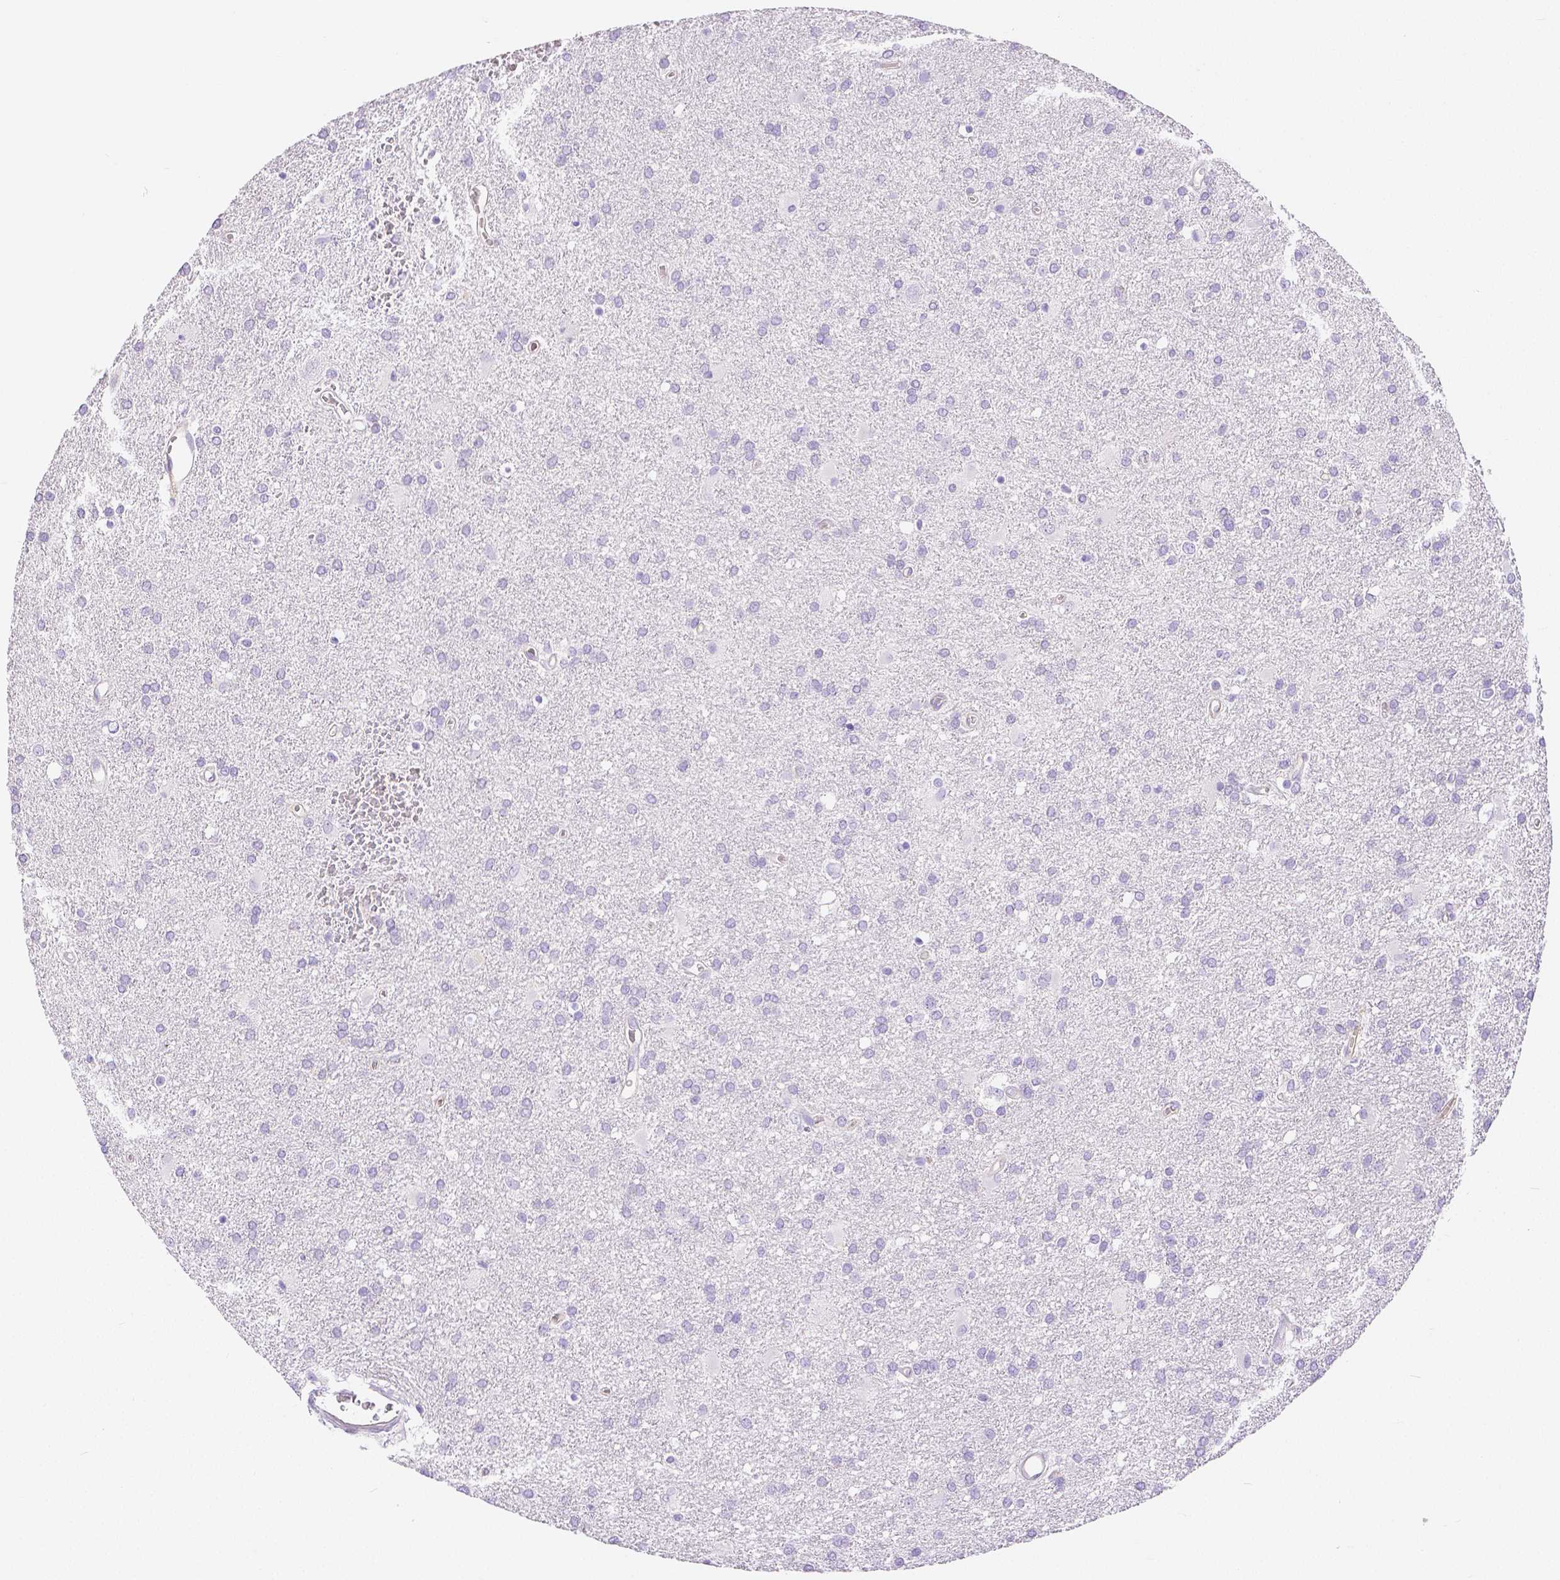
{"staining": {"intensity": "negative", "quantity": "none", "location": "none"}, "tissue": "glioma", "cell_type": "Tumor cells", "image_type": "cancer", "snomed": [{"axis": "morphology", "description": "Glioma, malignant, Low grade"}, {"axis": "topography", "description": "Brain"}], "caption": "Image shows no significant protein positivity in tumor cells of malignant glioma (low-grade).", "gene": "SLC27A5", "patient": {"sex": "male", "age": 66}}